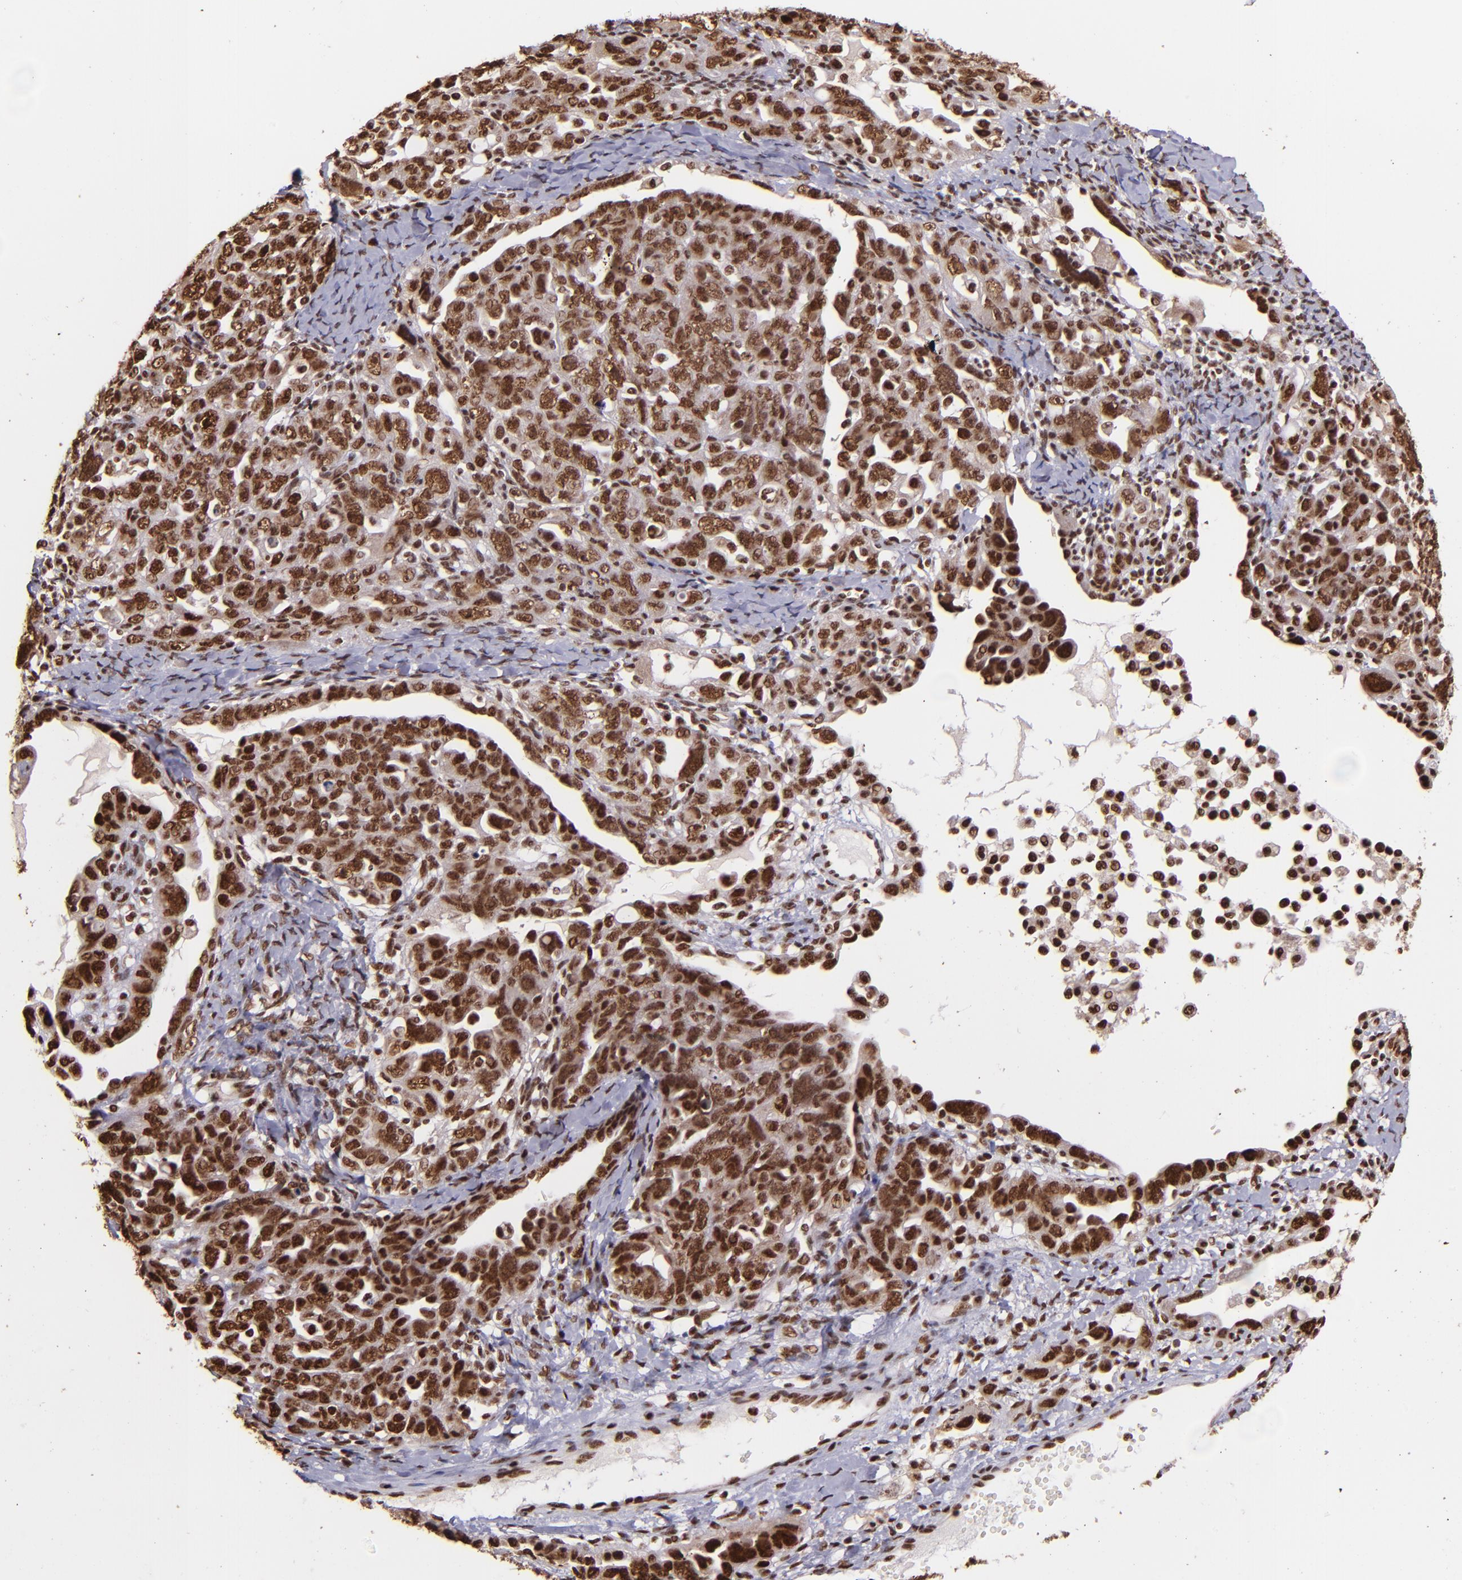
{"staining": {"intensity": "strong", "quantity": ">75%", "location": "nuclear"}, "tissue": "ovarian cancer", "cell_type": "Tumor cells", "image_type": "cancer", "snomed": [{"axis": "morphology", "description": "Cystadenocarcinoma, serous, NOS"}, {"axis": "topography", "description": "Ovary"}], "caption": "Tumor cells demonstrate high levels of strong nuclear staining in approximately >75% of cells in ovarian serous cystadenocarcinoma.", "gene": "PQBP1", "patient": {"sex": "female", "age": 66}}